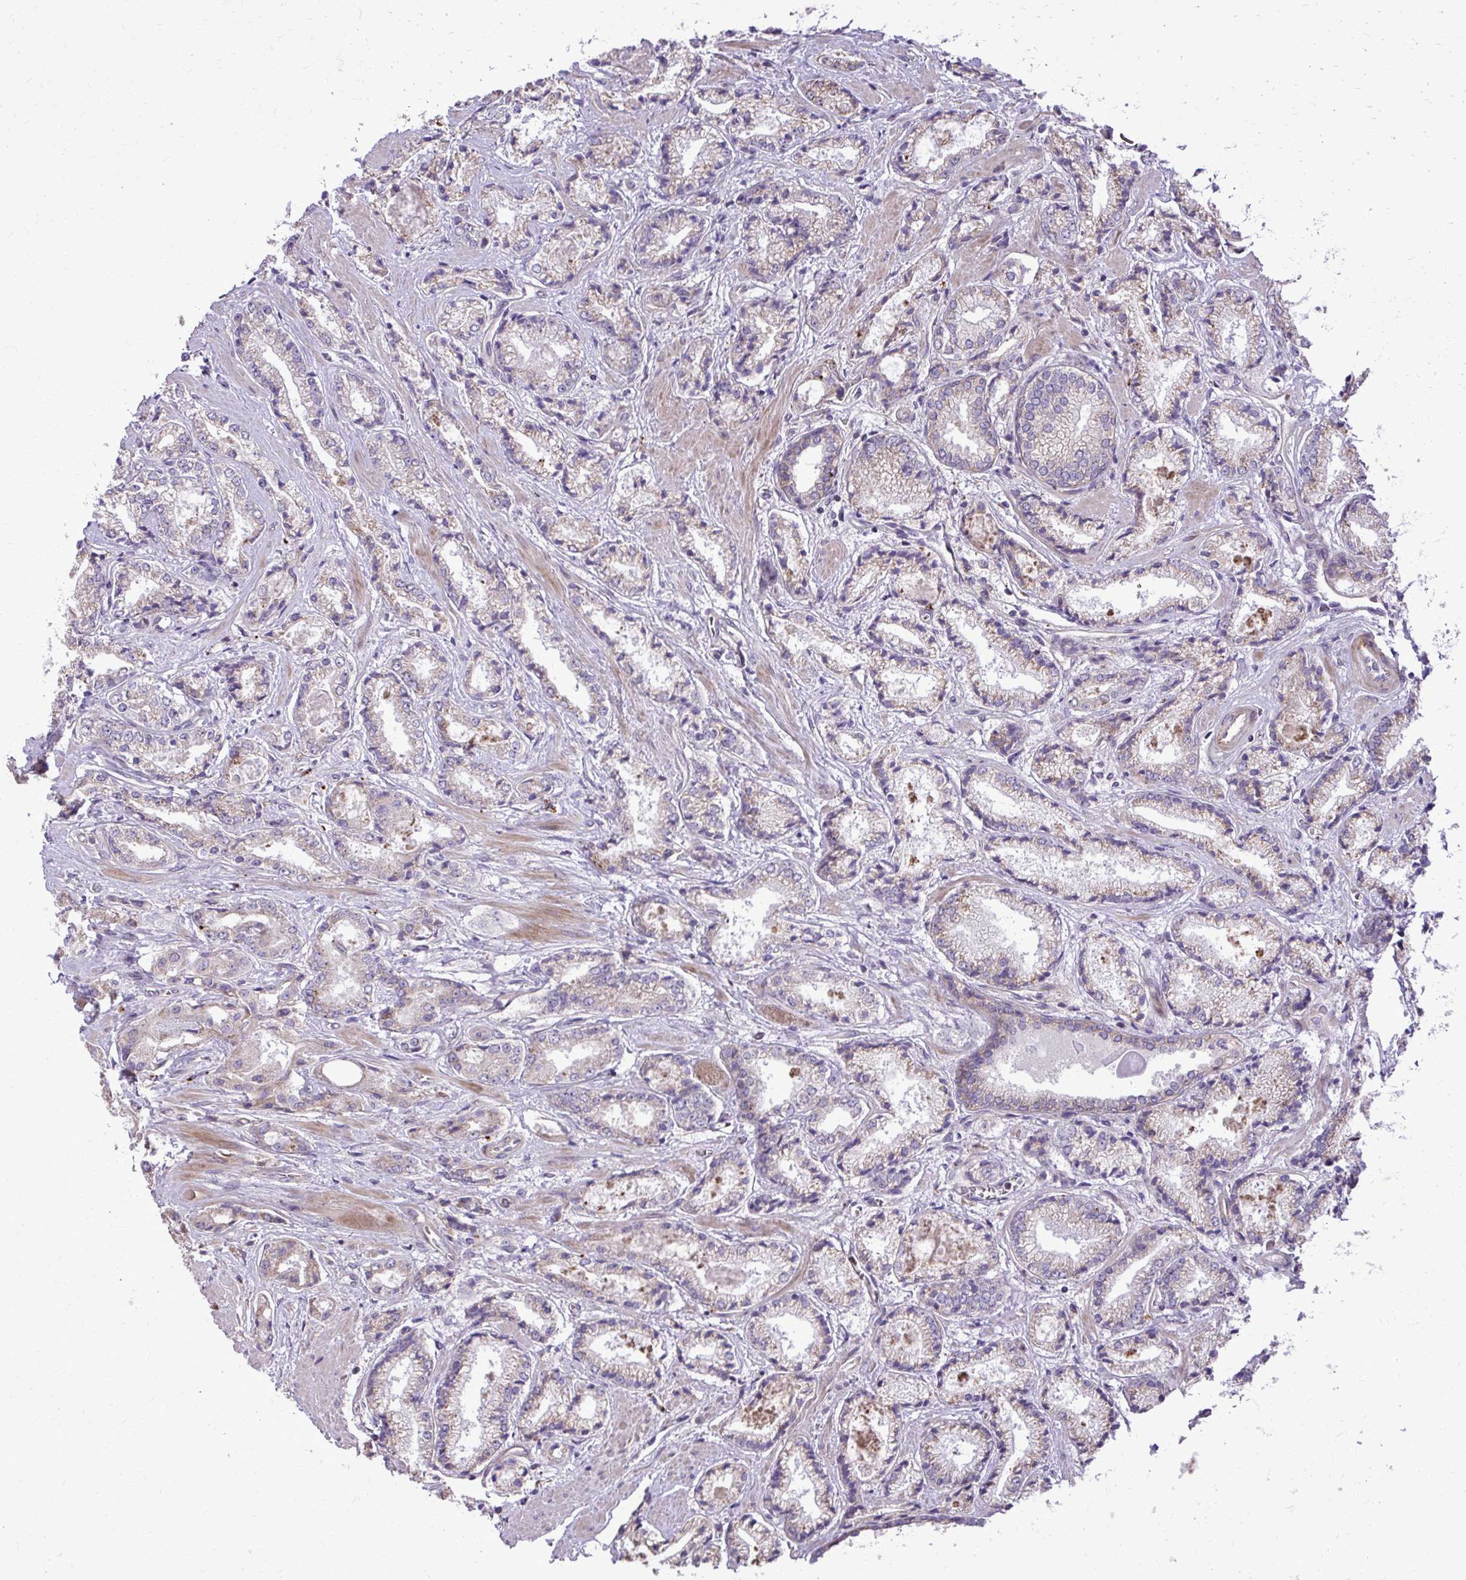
{"staining": {"intensity": "weak", "quantity": "25%-75%", "location": "cytoplasmic/membranous"}, "tissue": "prostate cancer", "cell_type": "Tumor cells", "image_type": "cancer", "snomed": [{"axis": "morphology", "description": "Adenocarcinoma, High grade"}, {"axis": "topography", "description": "Prostate"}], "caption": "Weak cytoplasmic/membranous staining for a protein is identified in about 25%-75% of tumor cells of high-grade adenocarcinoma (prostate) using IHC.", "gene": "ABCC3", "patient": {"sex": "male", "age": 64}}